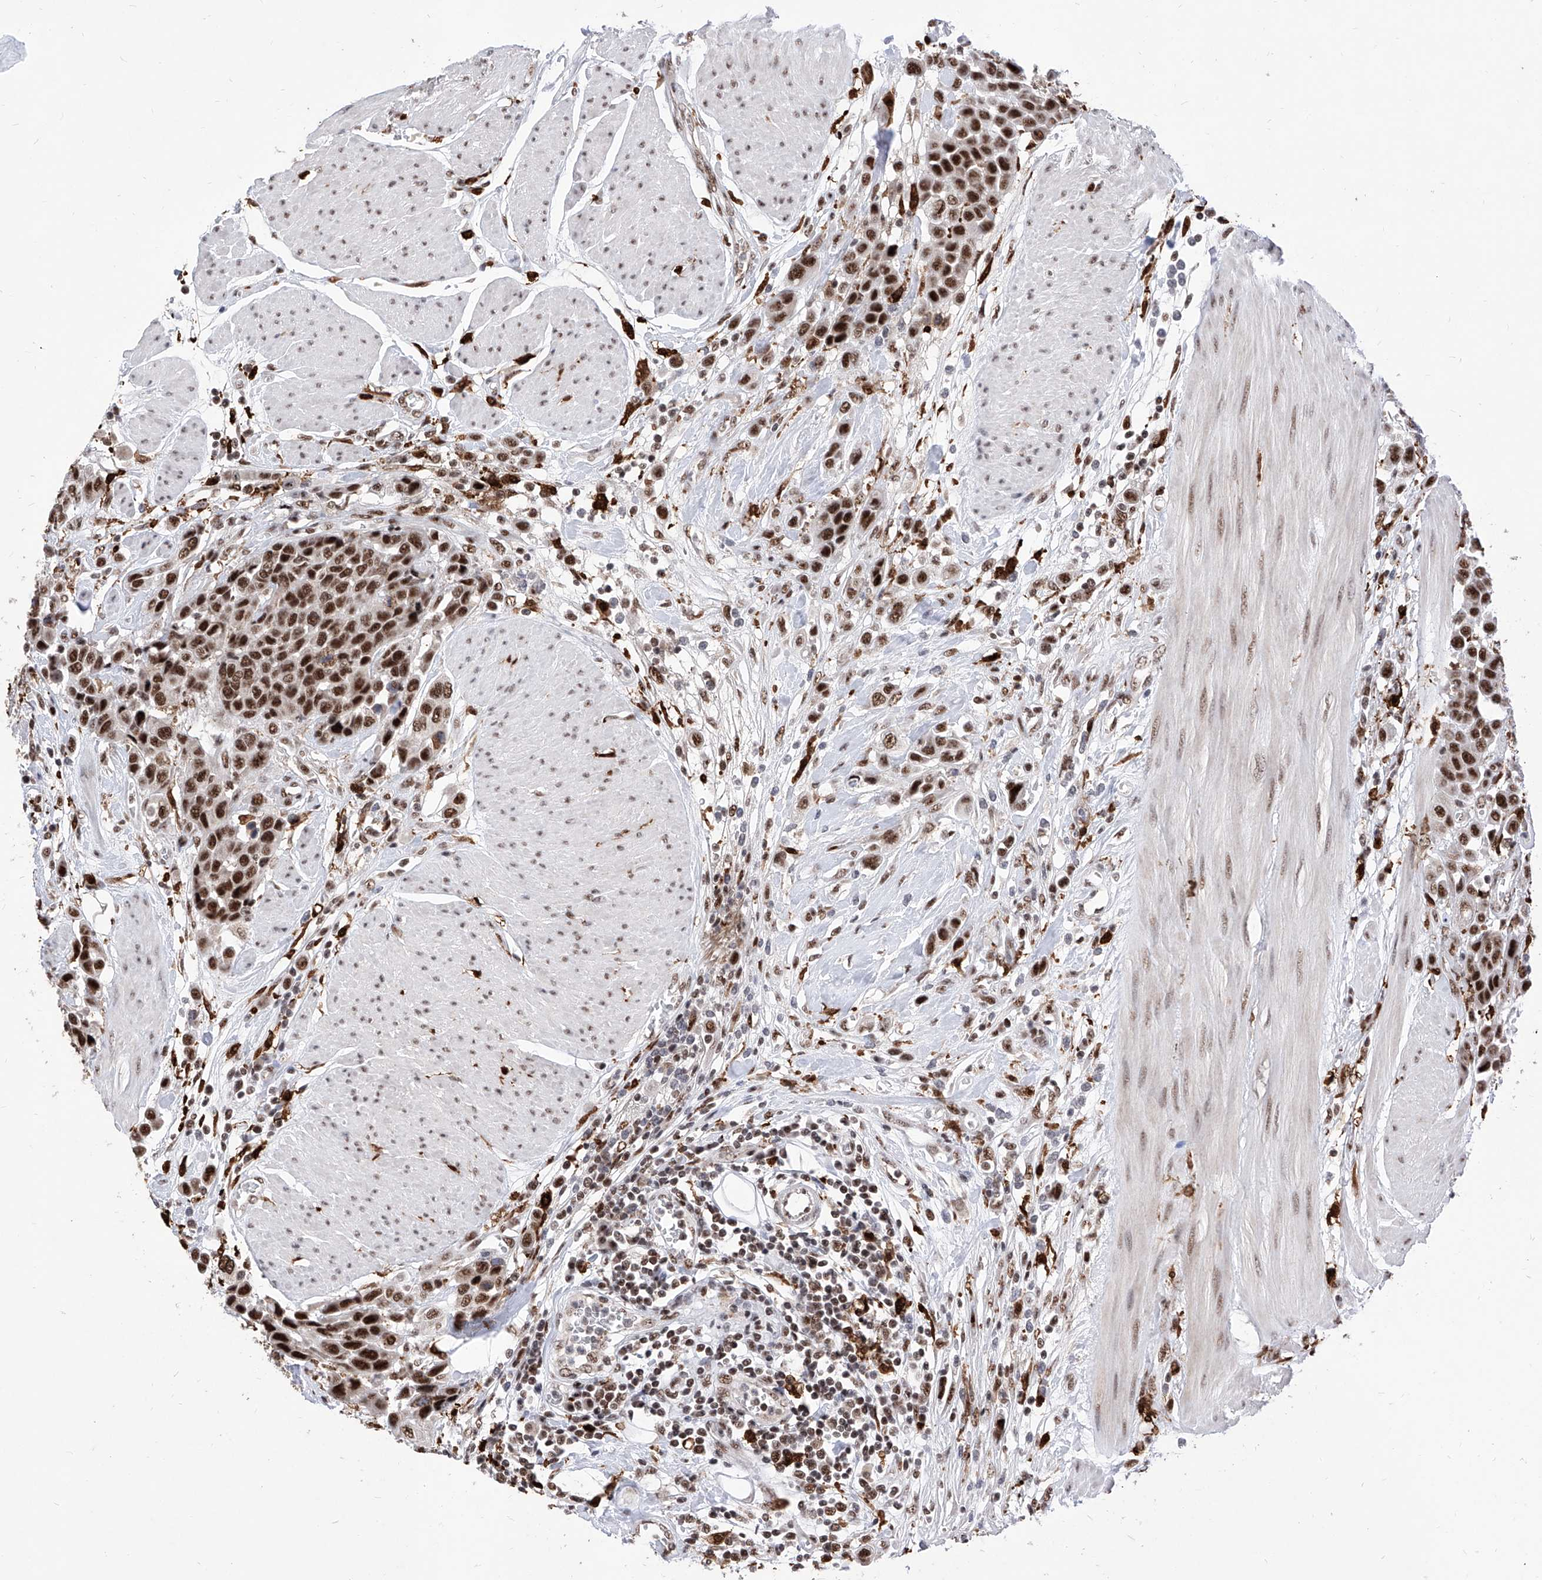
{"staining": {"intensity": "strong", "quantity": ">75%", "location": "nuclear"}, "tissue": "urothelial cancer", "cell_type": "Tumor cells", "image_type": "cancer", "snomed": [{"axis": "morphology", "description": "Urothelial carcinoma, High grade"}, {"axis": "topography", "description": "Urinary bladder"}], "caption": "High-grade urothelial carcinoma stained with a protein marker exhibits strong staining in tumor cells.", "gene": "PHF5A", "patient": {"sex": "male", "age": 50}}